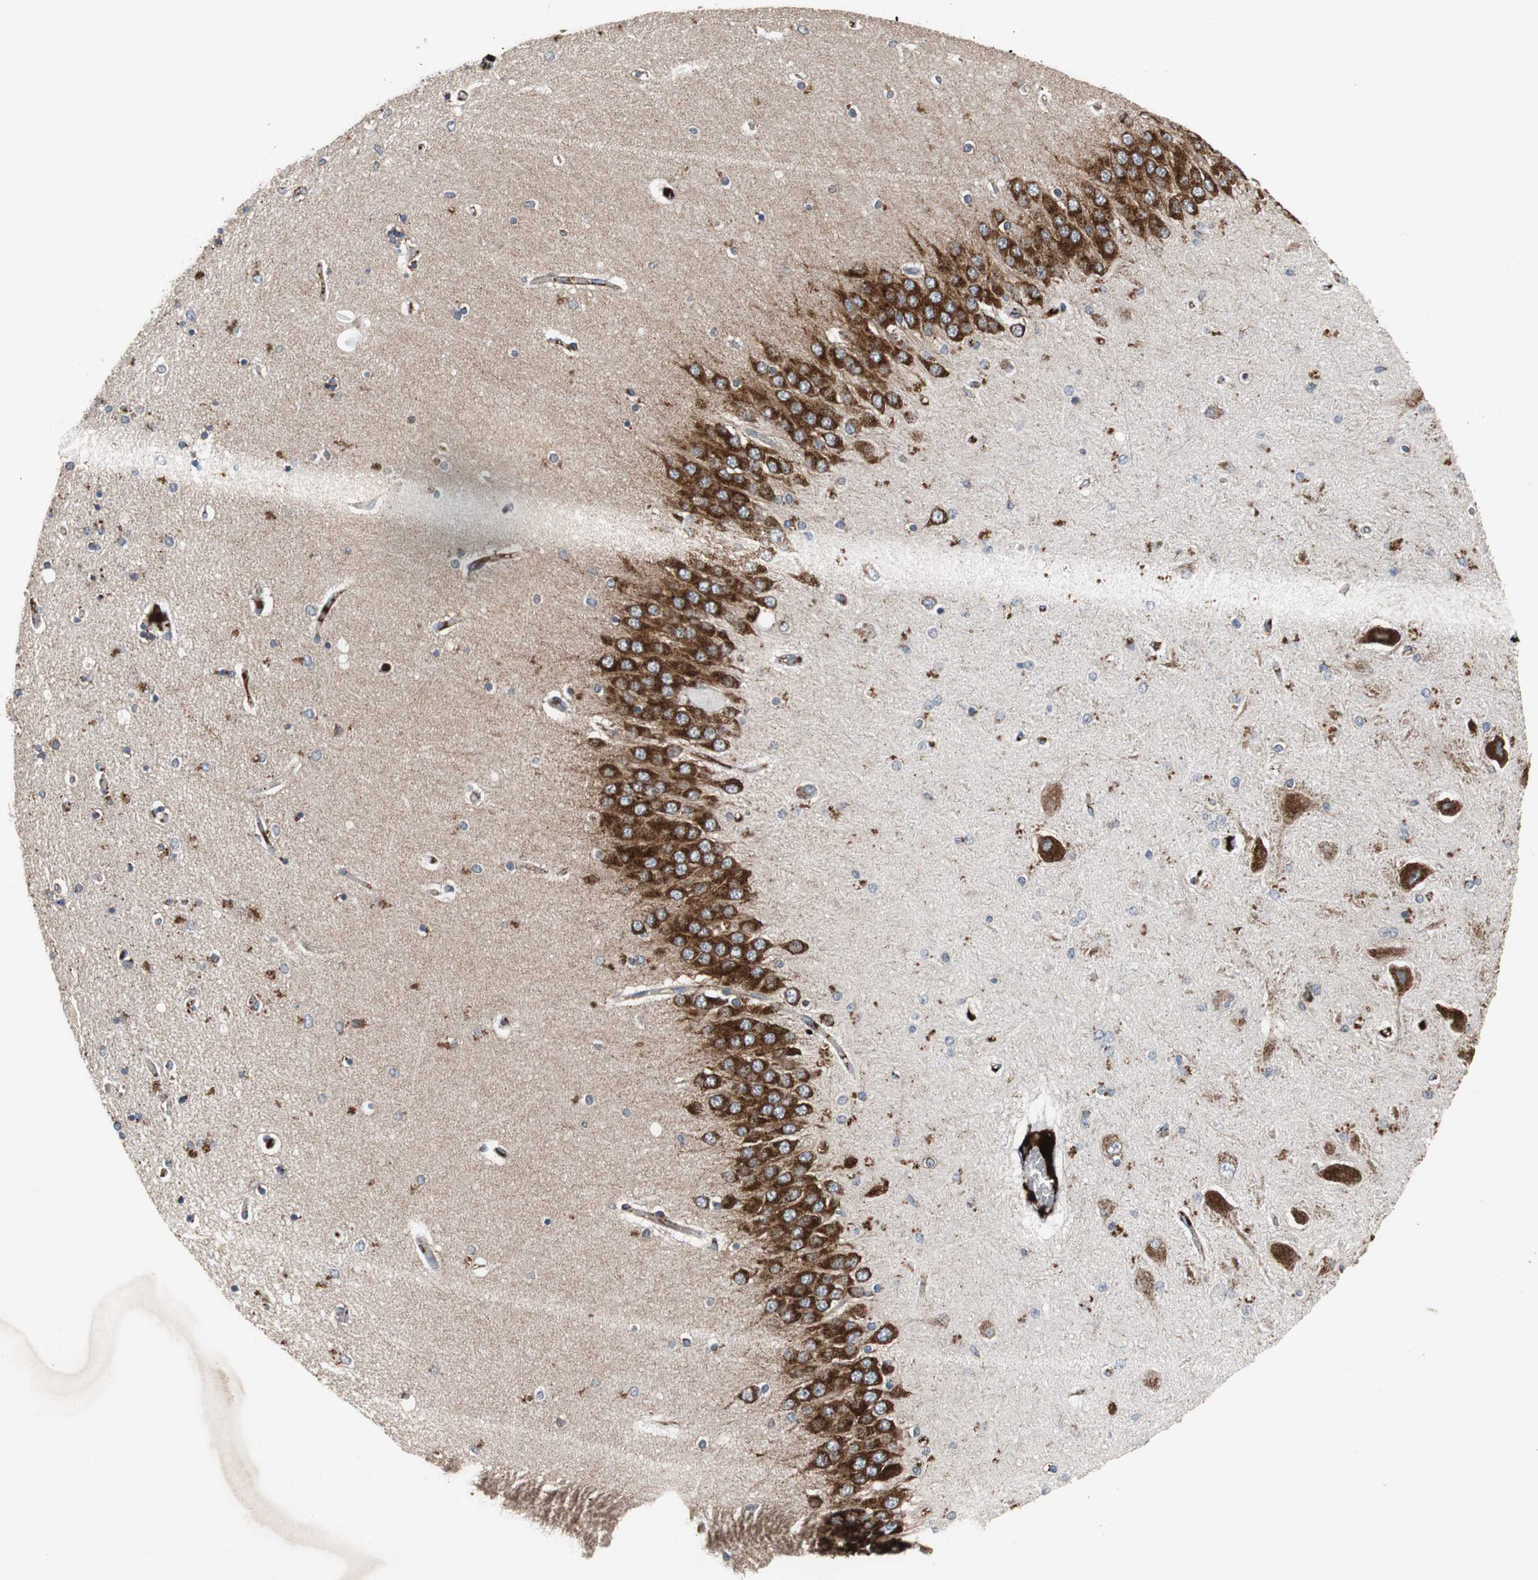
{"staining": {"intensity": "moderate", "quantity": "<25%", "location": "cytoplasmic/membranous"}, "tissue": "hippocampus", "cell_type": "Glial cells", "image_type": "normal", "snomed": [{"axis": "morphology", "description": "Normal tissue, NOS"}, {"axis": "topography", "description": "Hippocampus"}], "caption": "Glial cells demonstrate moderate cytoplasmic/membranous expression in about <25% of cells in normal hippocampus. (DAB = brown stain, brightfield microscopy at high magnification).", "gene": "SORT1", "patient": {"sex": "female", "age": 54}}